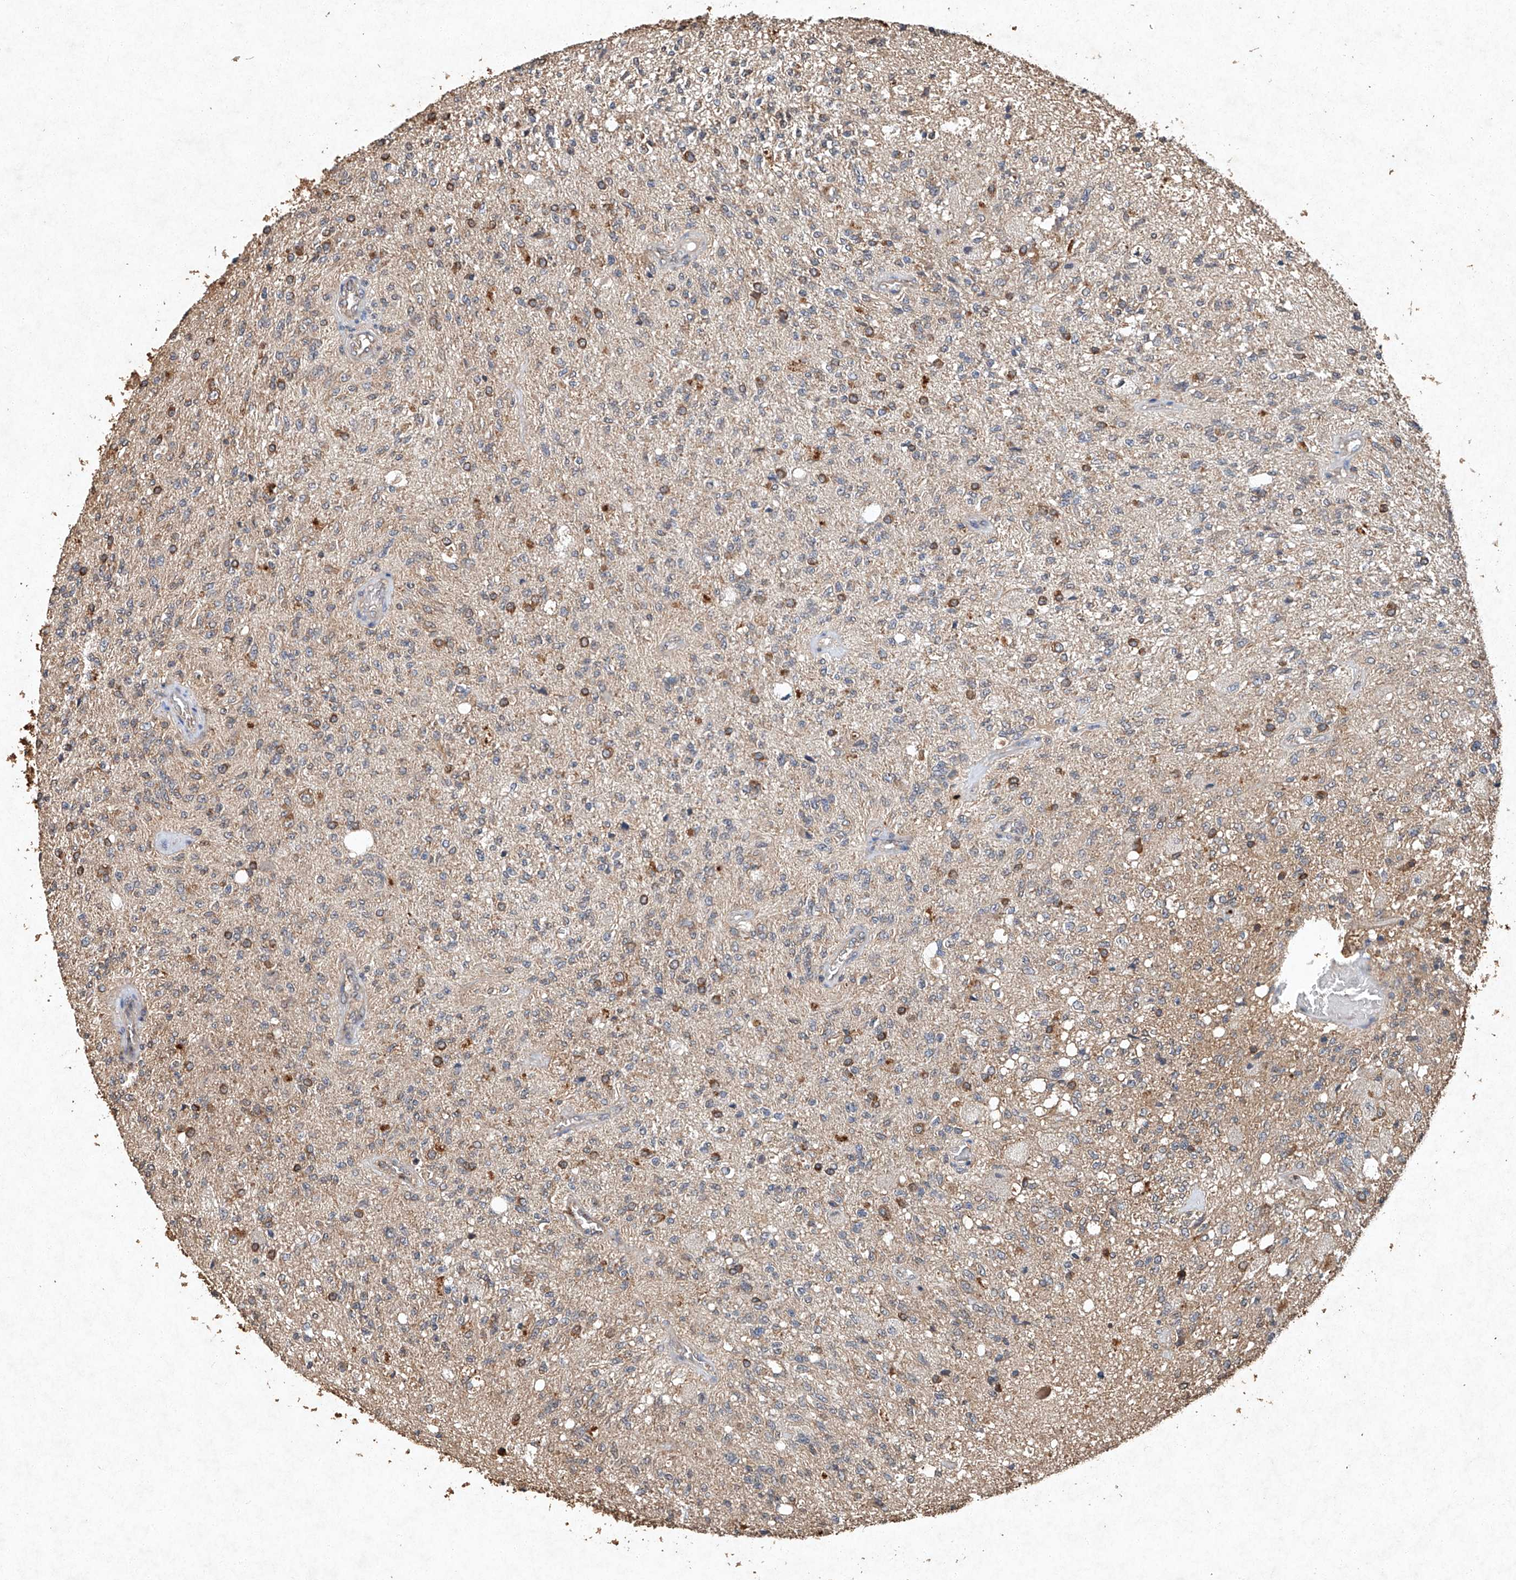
{"staining": {"intensity": "negative", "quantity": "none", "location": "none"}, "tissue": "glioma", "cell_type": "Tumor cells", "image_type": "cancer", "snomed": [{"axis": "morphology", "description": "Normal tissue, NOS"}, {"axis": "morphology", "description": "Glioma, malignant, High grade"}, {"axis": "topography", "description": "Cerebral cortex"}], "caption": "Immunohistochemical staining of glioma shows no significant staining in tumor cells. (Stains: DAB (3,3'-diaminobenzidine) immunohistochemistry (IHC) with hematoxylin counter stain, Microscopy: brightfield microscopy at high magnification).", "gene": "STK3", "patient": {"sex": "male", "age": 77}}